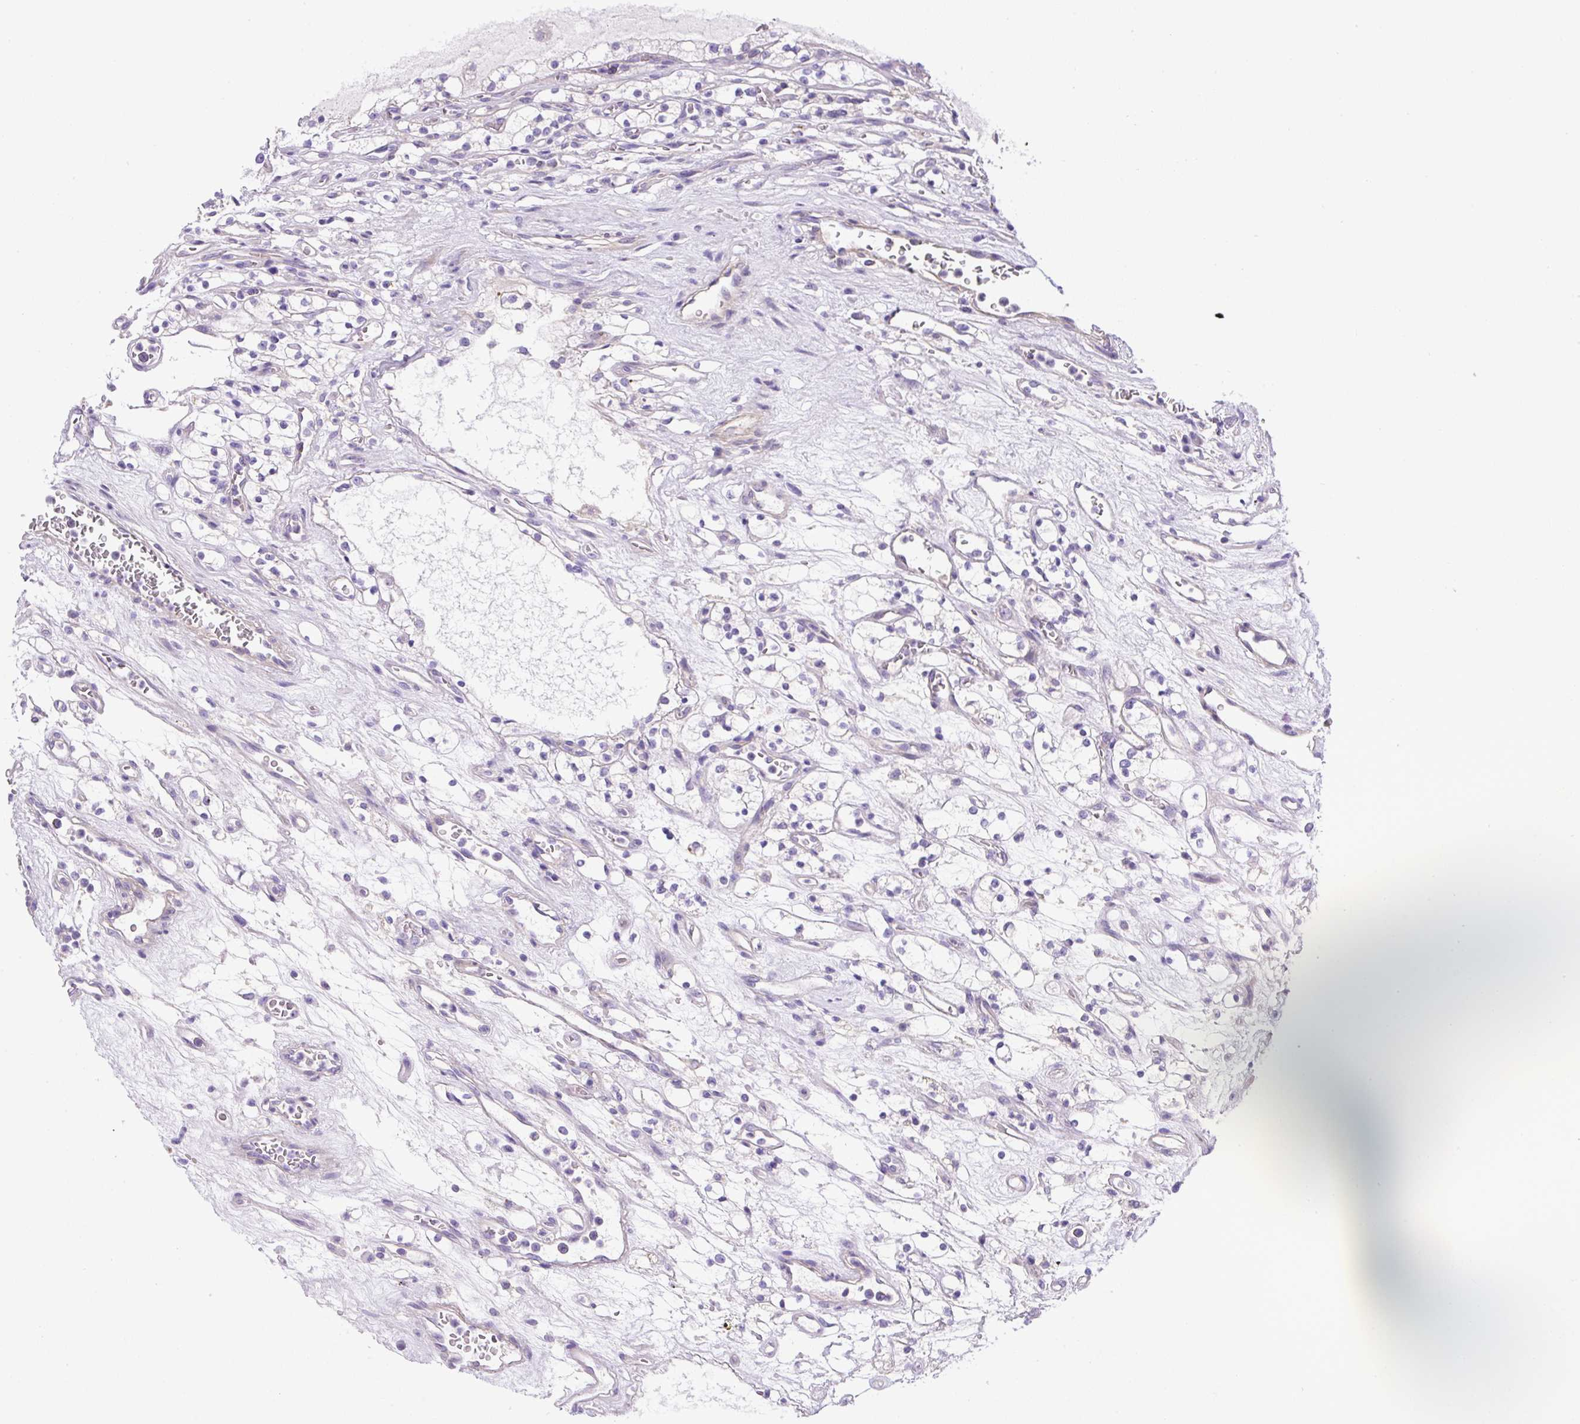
{"staining": {"intensity": "negative", "quantity": "none", "location": "none"}, "tissue": "renal cancer", "cell_type": "Tumor cells", "image_type": "cancer", "snomed": [{"axis": "morphology", "description": "Adenocarcinoma, NOS"}, {"axis": "topography", "description": "Kidney"}], "caption": "This is a micrograph of IHC staining of renal cancer, which shows no expression in tumor cells.", "gene": "NPTN", "patient": {"sex": "female", "age": 69}}